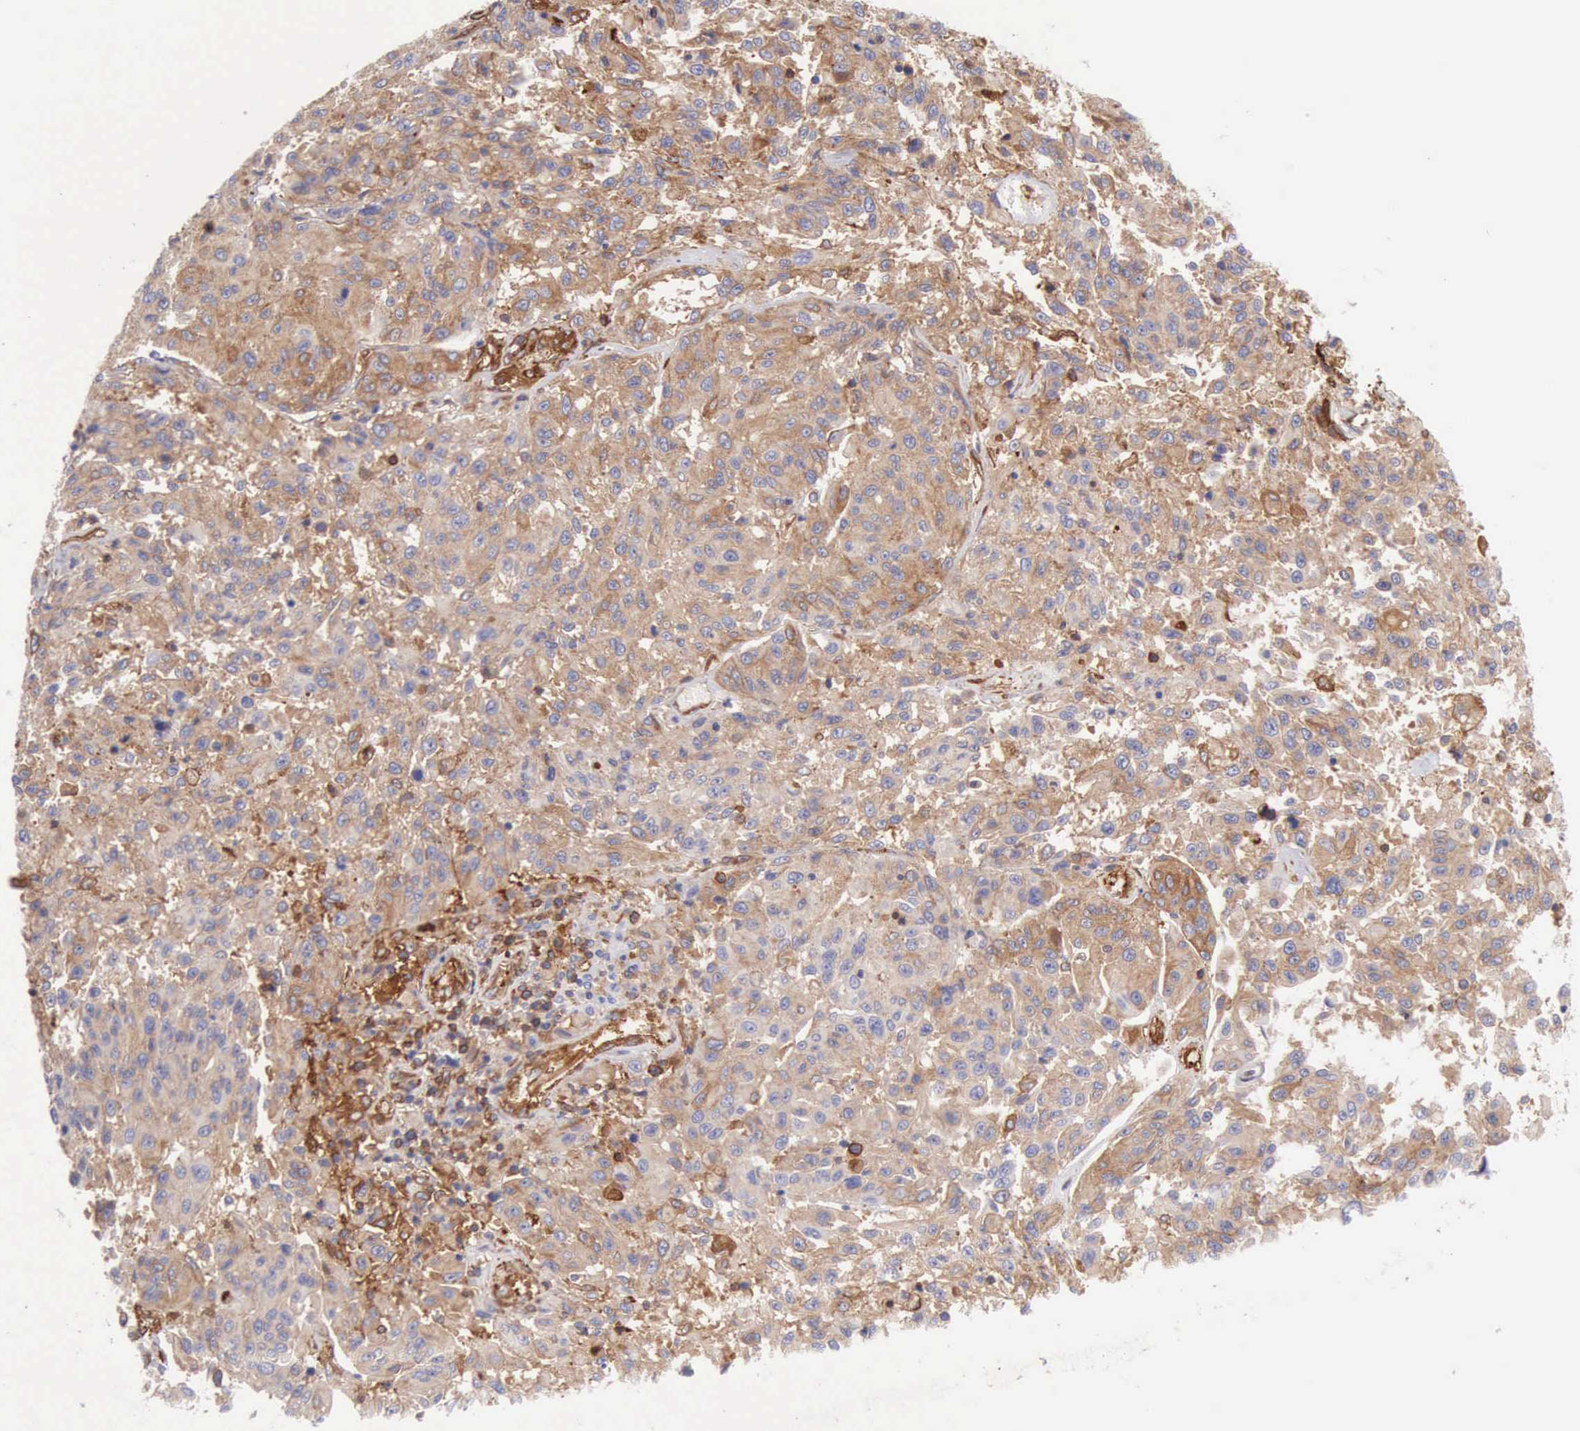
{"staining": {"intensity": "moderate", "quantity": ">75%", "location": "cytoplasmic/membranous"}, "tissue": "melanoma", "cell_type": "Tumor cells", "image_type": "cancer", "snomed": [{"axis": "morphology", "description": "Malignant melanoma, NOS"}, {"axis": "topography", "description": "Skin"}], "caption": "High-power microscopy captured an IHC image of melanoma, revealing moderate cytoplasmic/membranous staining in about >75% of tumor cells.", "gene": "FLNA", "patient": {"sex": "female", "age": 77}}